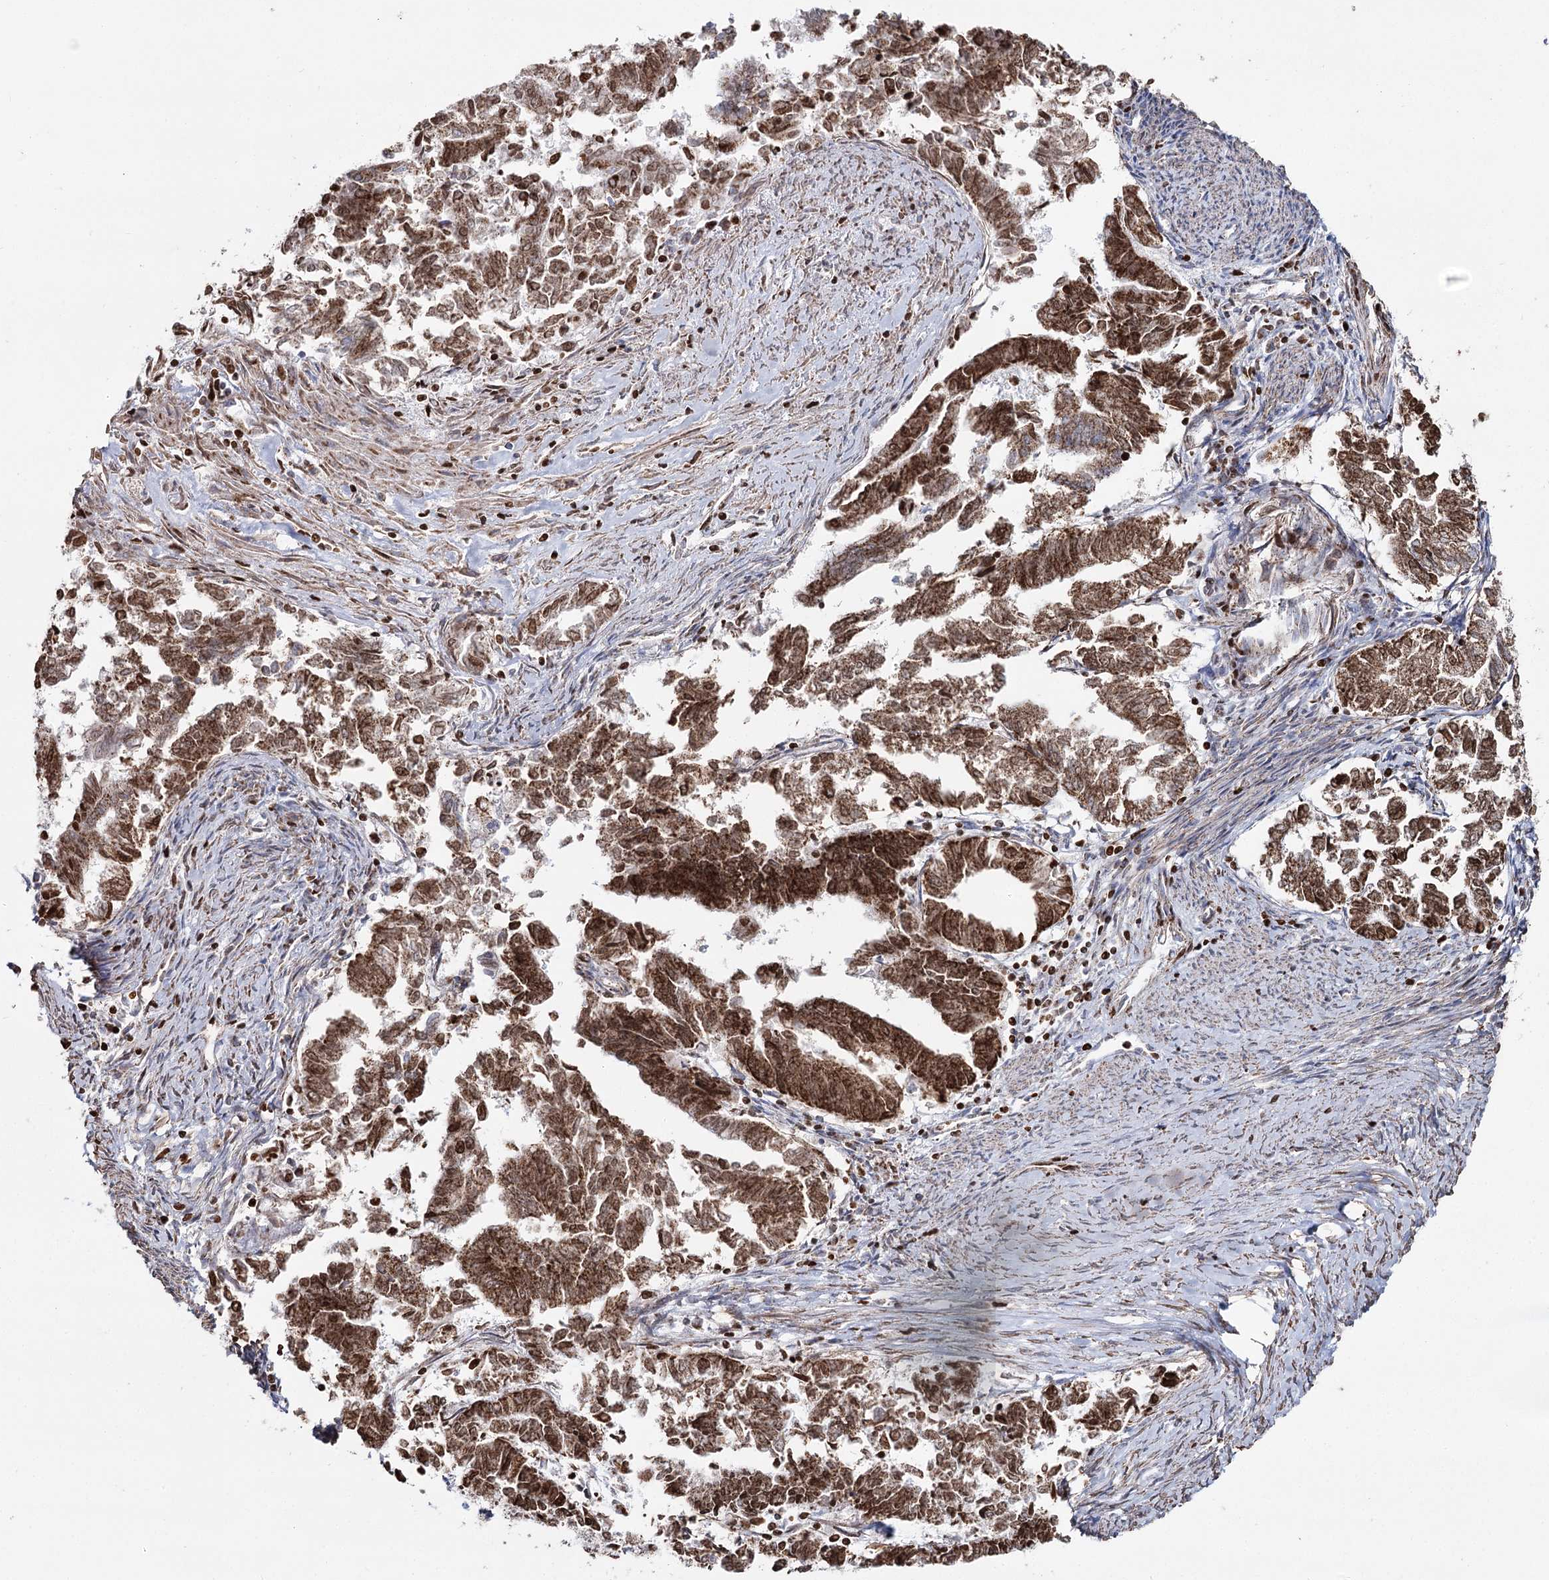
{"staining": {"intensity": "strong", "quantity": ">75%", "location": "cytoplasmic/membranous,nuclear"}, "tissue": "endometrial cancer", "cell_type": "Tumor cells", "image_type": "cancer", "snomed": [{"axis": "morphology", "description": "Adenocarcinoma, NOS"}, {"axis": "topography", "description": "Endometrium"}], "caption": "Immunohistochemical staining of human endometrial cancer reveals high levels of strong cytoplasmic/membranous and nuclear protein expression in about >75% of tumor cells.", "gene": "PDHX", "patient": {"sex": "female", "age": 79}}